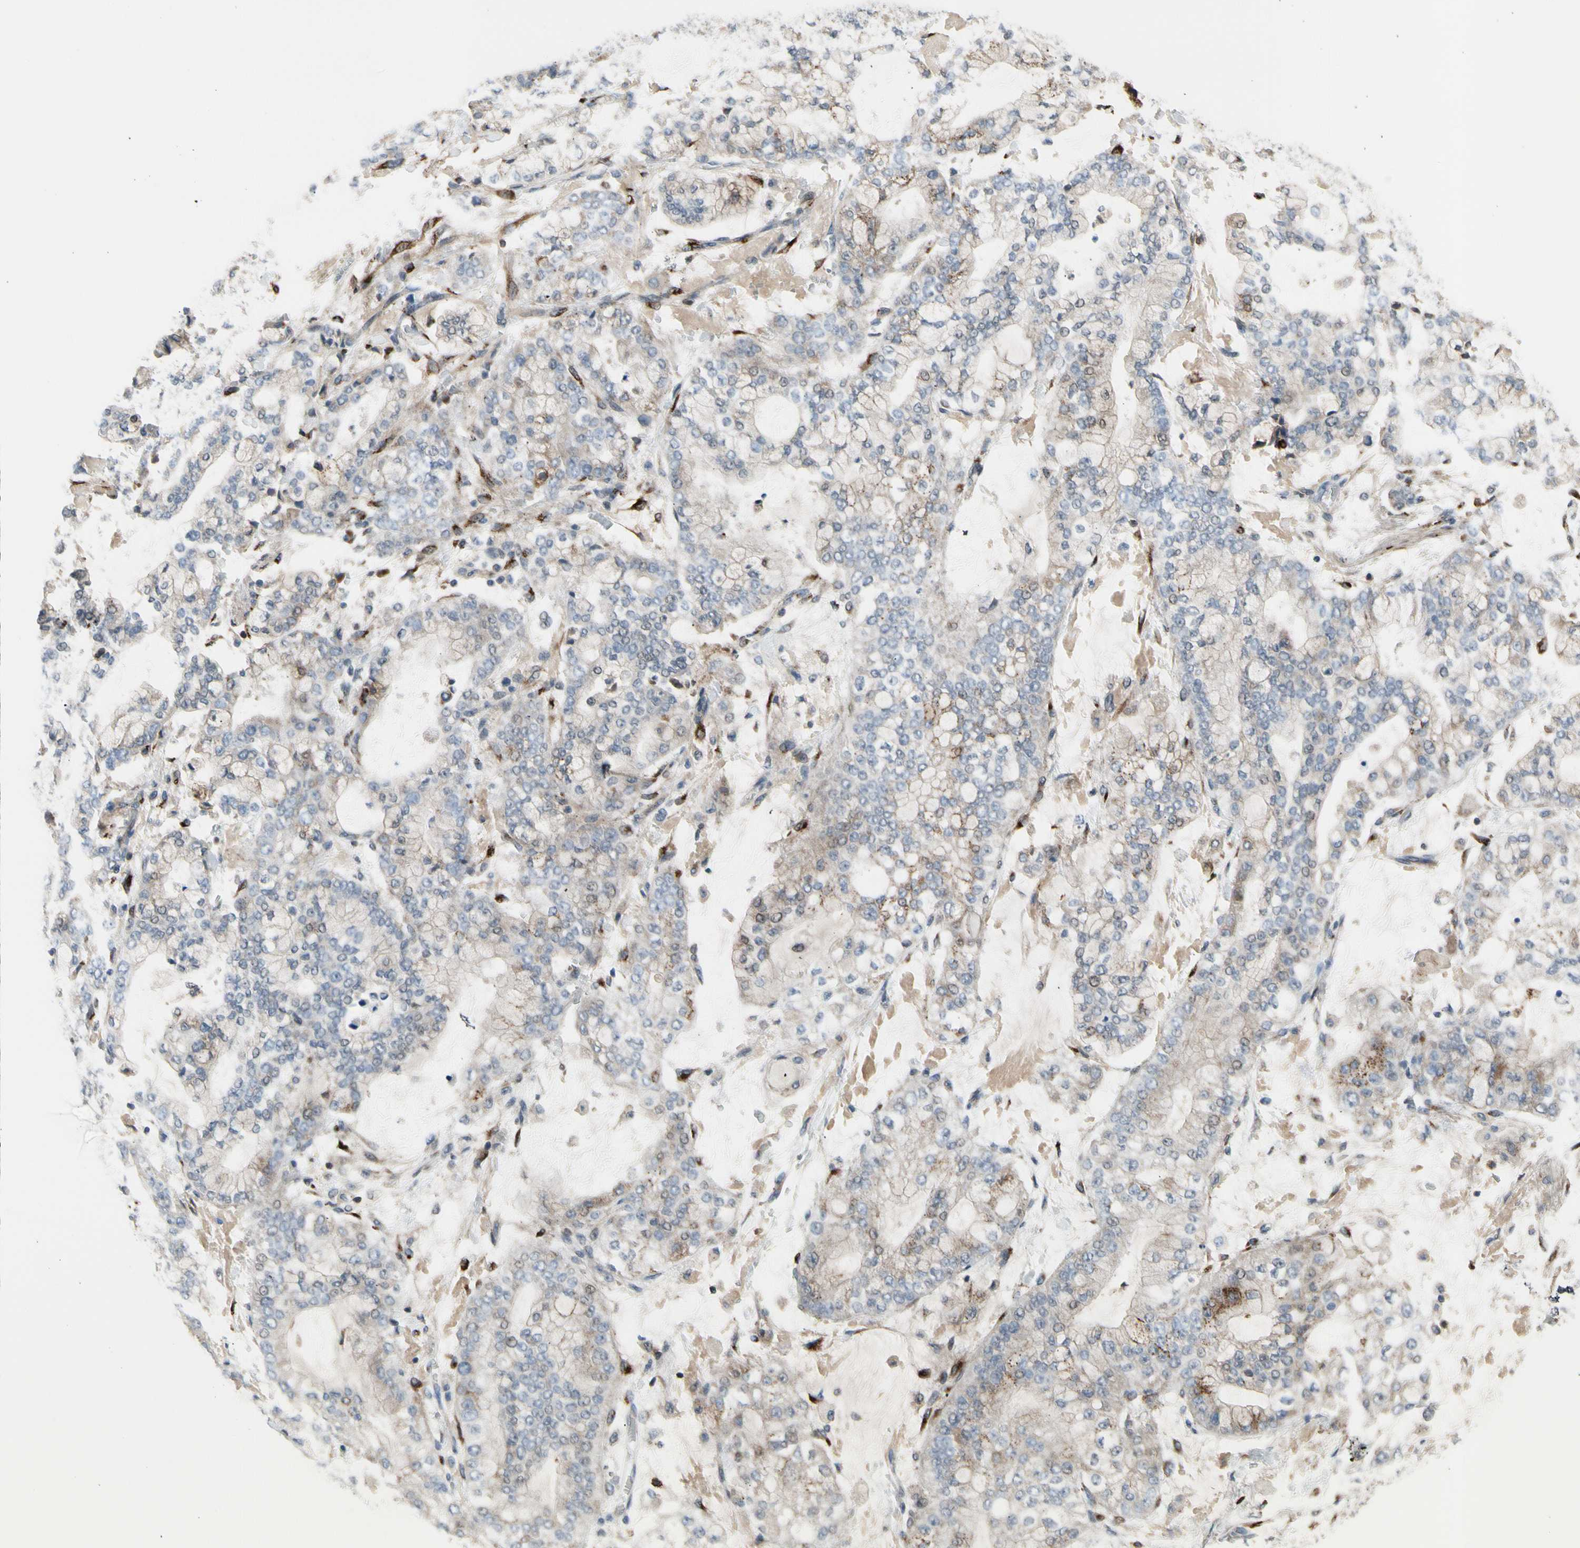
{"staining": {"intensity": "weak", "quantity": "<25%", "location": "cytoplasmic/membranous"}, "tissue": "stomach cancer", "cell_type": "Tumor cells", "image_type": "cancer", "snomed": [{"axis": "morphology", "description": "Adenocarcinoma, NOS"}, {"axis": "topography", "description": "Stomach"}], "caption": "This is a histopathology image of immunohistochemistry staining of stomach cancer (adenocarcinoma), which shows no positivity in tumor cells.", "gene": "GALNT5", "patient": {"sex": "male", "age": 76}}